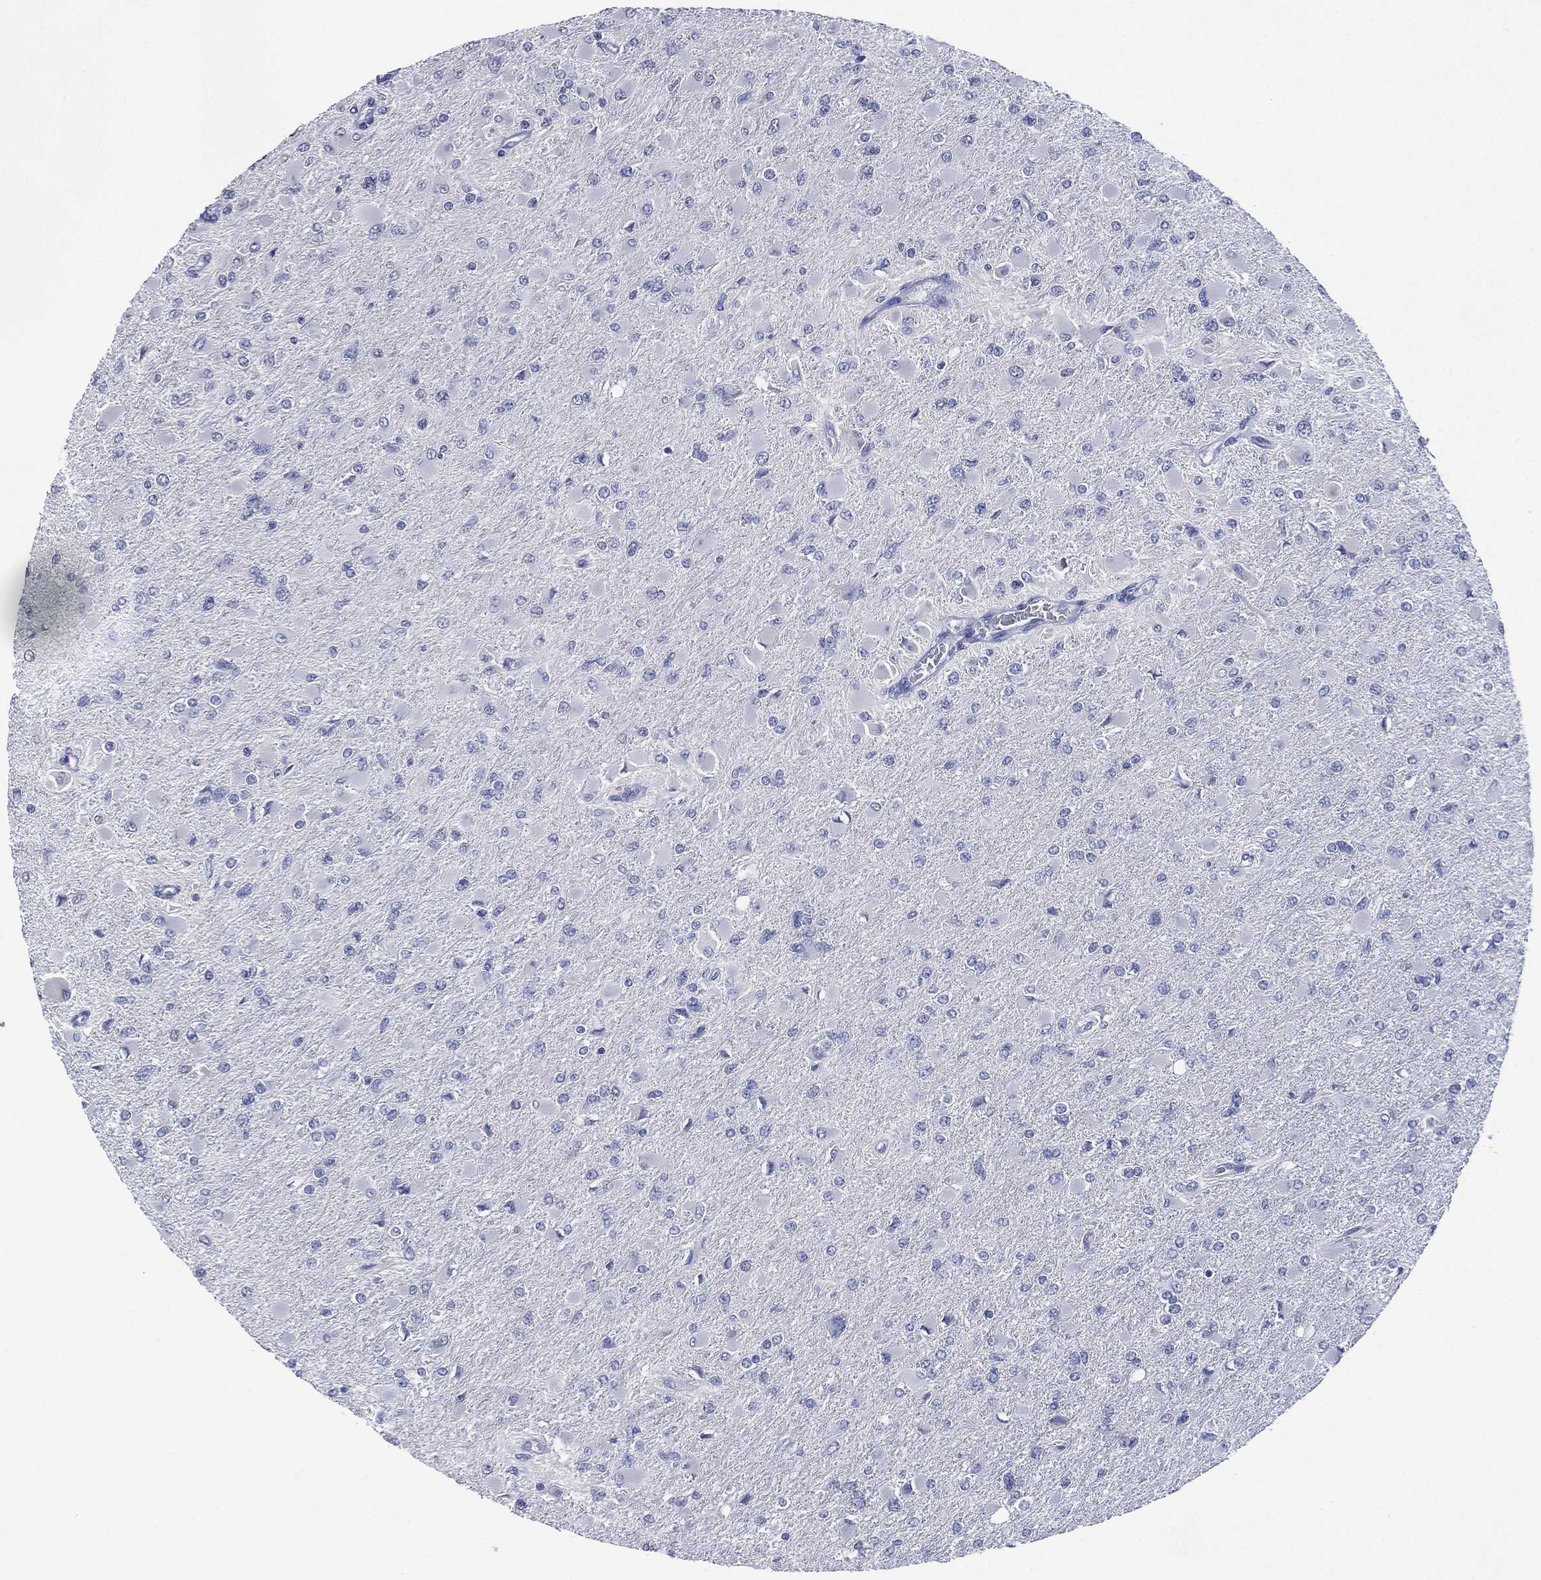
{"staining": {"intensity": "negative", "quantity": "none", "location": "none"}, "tissue": "glioma", "cell_type": "Tumor cells", "image_type": "cancer", "snomed": [{"axis": "morphology", "description": "Glioma, malignant, High grade"}, {"axis": "topography", "description": "Cerebral cortex"}], "caption": "Micrograph shows no significant protein expression in tumor cells of glioma.", "gene": "KRT35", "patient": {"sex": "female", "age": 36}}